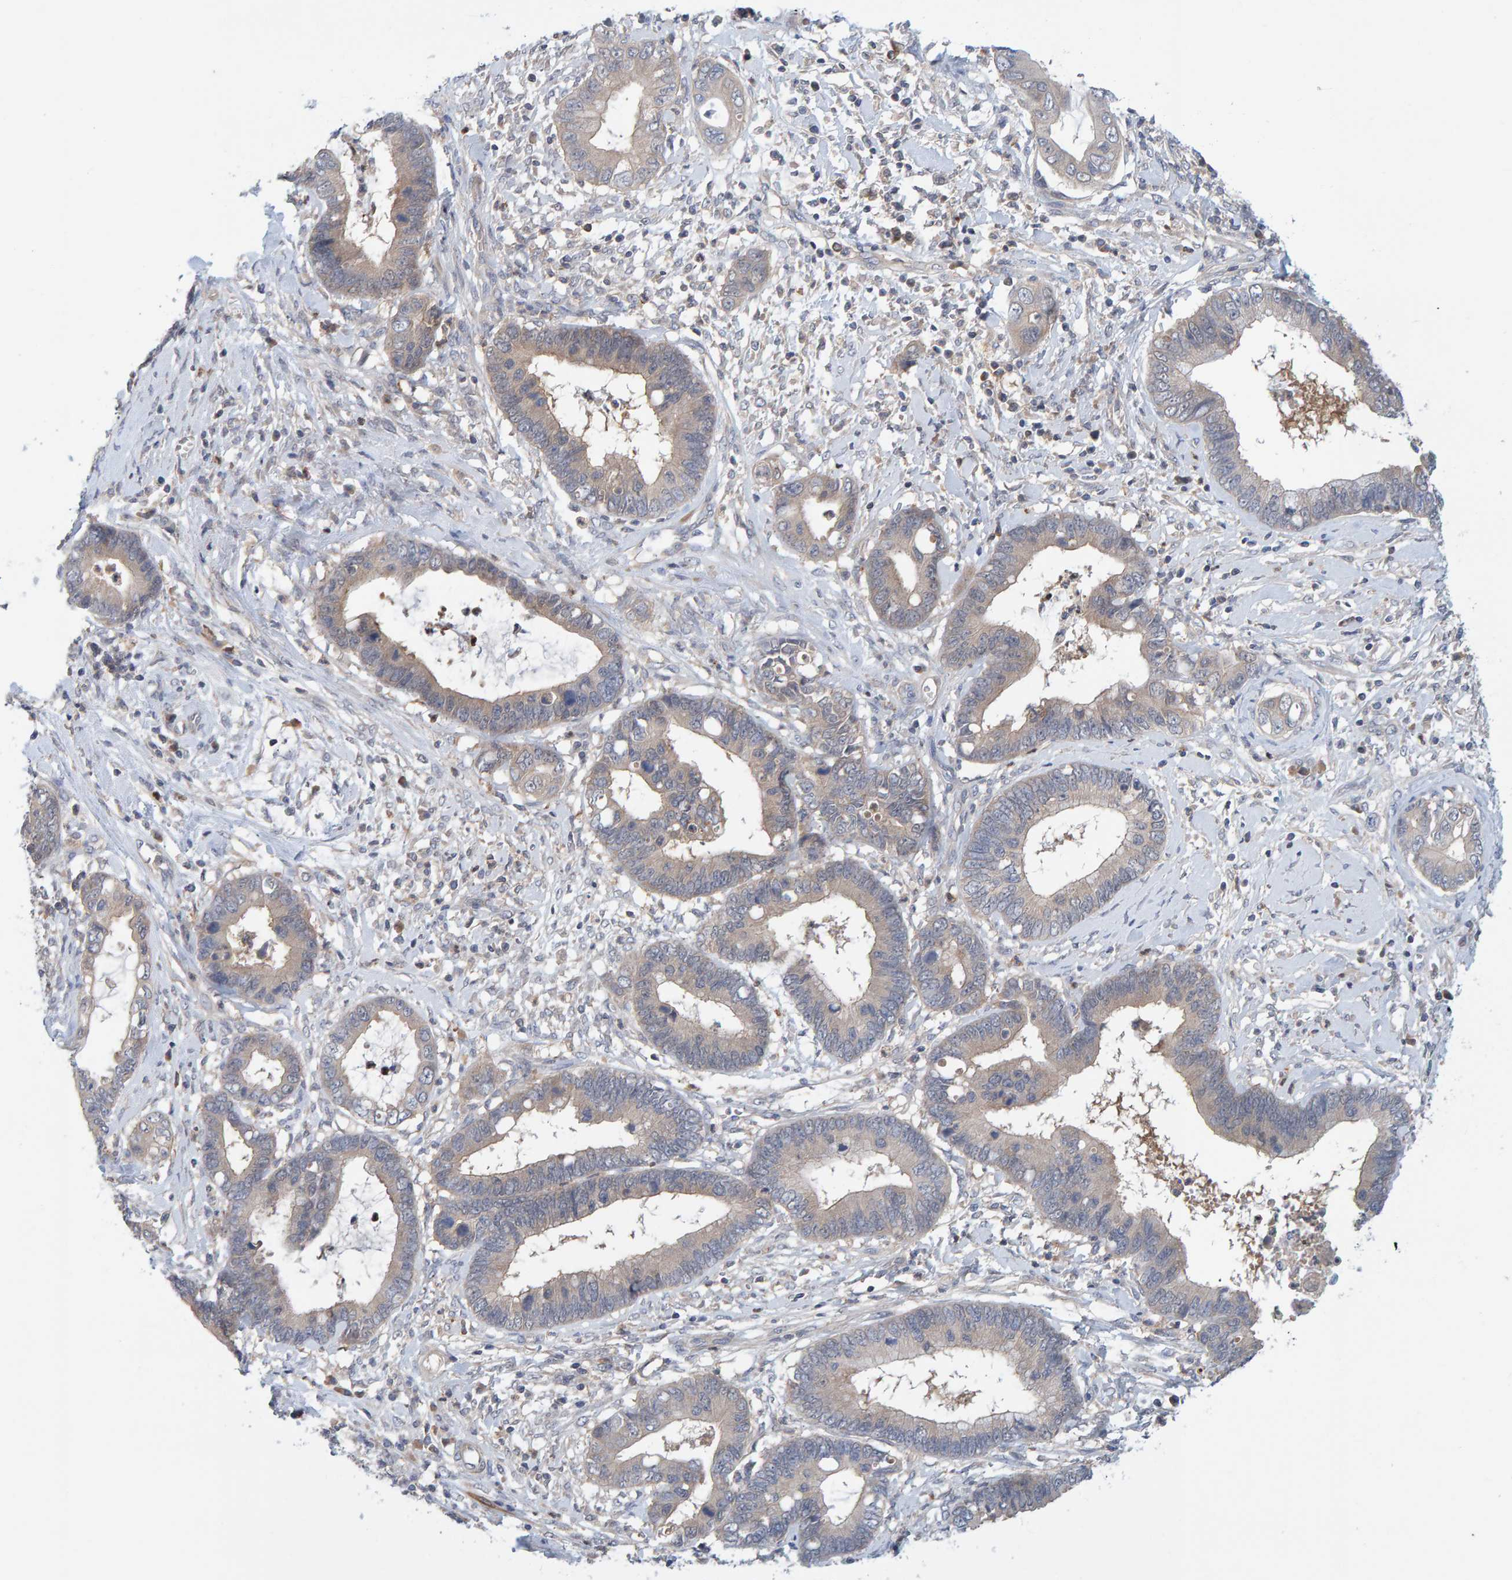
{"staining": {"intensity": "weak", "quantity": "<25%", "location": "cytoplasmic/membranous"}, "tissue": "cervical cancer", "cell_type": "Tumor cells", "image_type": "cancer", "snomed": [{"axis": "morphology", "description": "Adenocarcinoma, NOS"}, {"axis": "topography", "description": "Cervix"}], "caption": "The micrograph demonstrates no significant expression in tumor cells of cervical adenocarcinoma.", "gene": "TATDN1", "patient": {"sex": "female", "age": 44}}